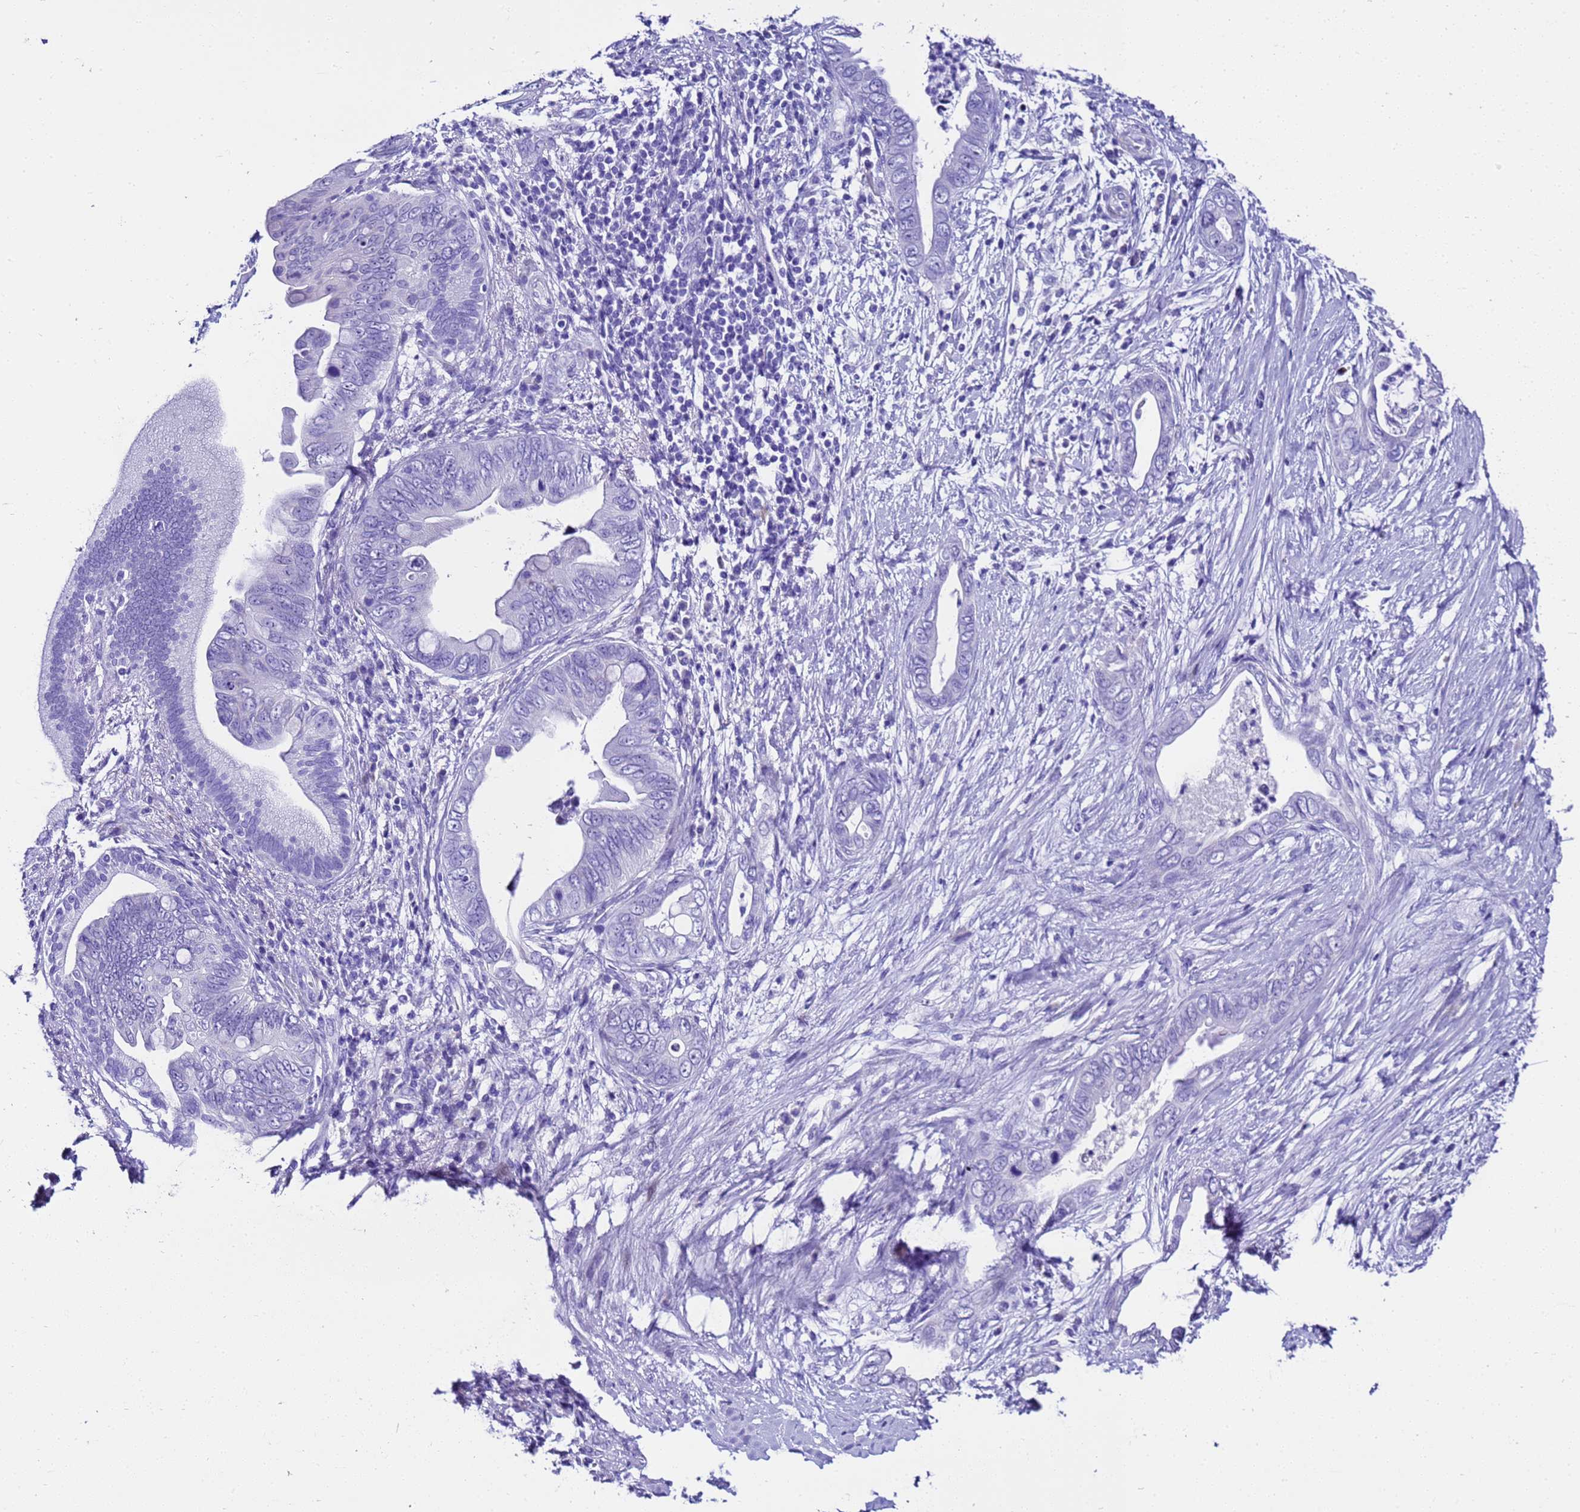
{"staining": {"intensity": "negative", "quantity": "none", "location": "none"}, "tissue": "pancreatic cancer", "cell_type": "Tumor cells", "image_type": "cancer", "snomed": [{"axis": "morphology", "description": "Adenocarcinoma, NOS"}, {"axis": "topography", "description": "Pancreas"}], "caption": "Immunohistochemical staining of adenocarcinoma (pancreatic) displays no significant expression in tumor cells. (Stains: DAB (3,3'-diaminobenzidine) IHC with hematoxylin counter stain, Microscopy: brightfield microscopy at high magnification).", "gene": "UGT2B10", "patient": {"sex": "male", "age": 75}}